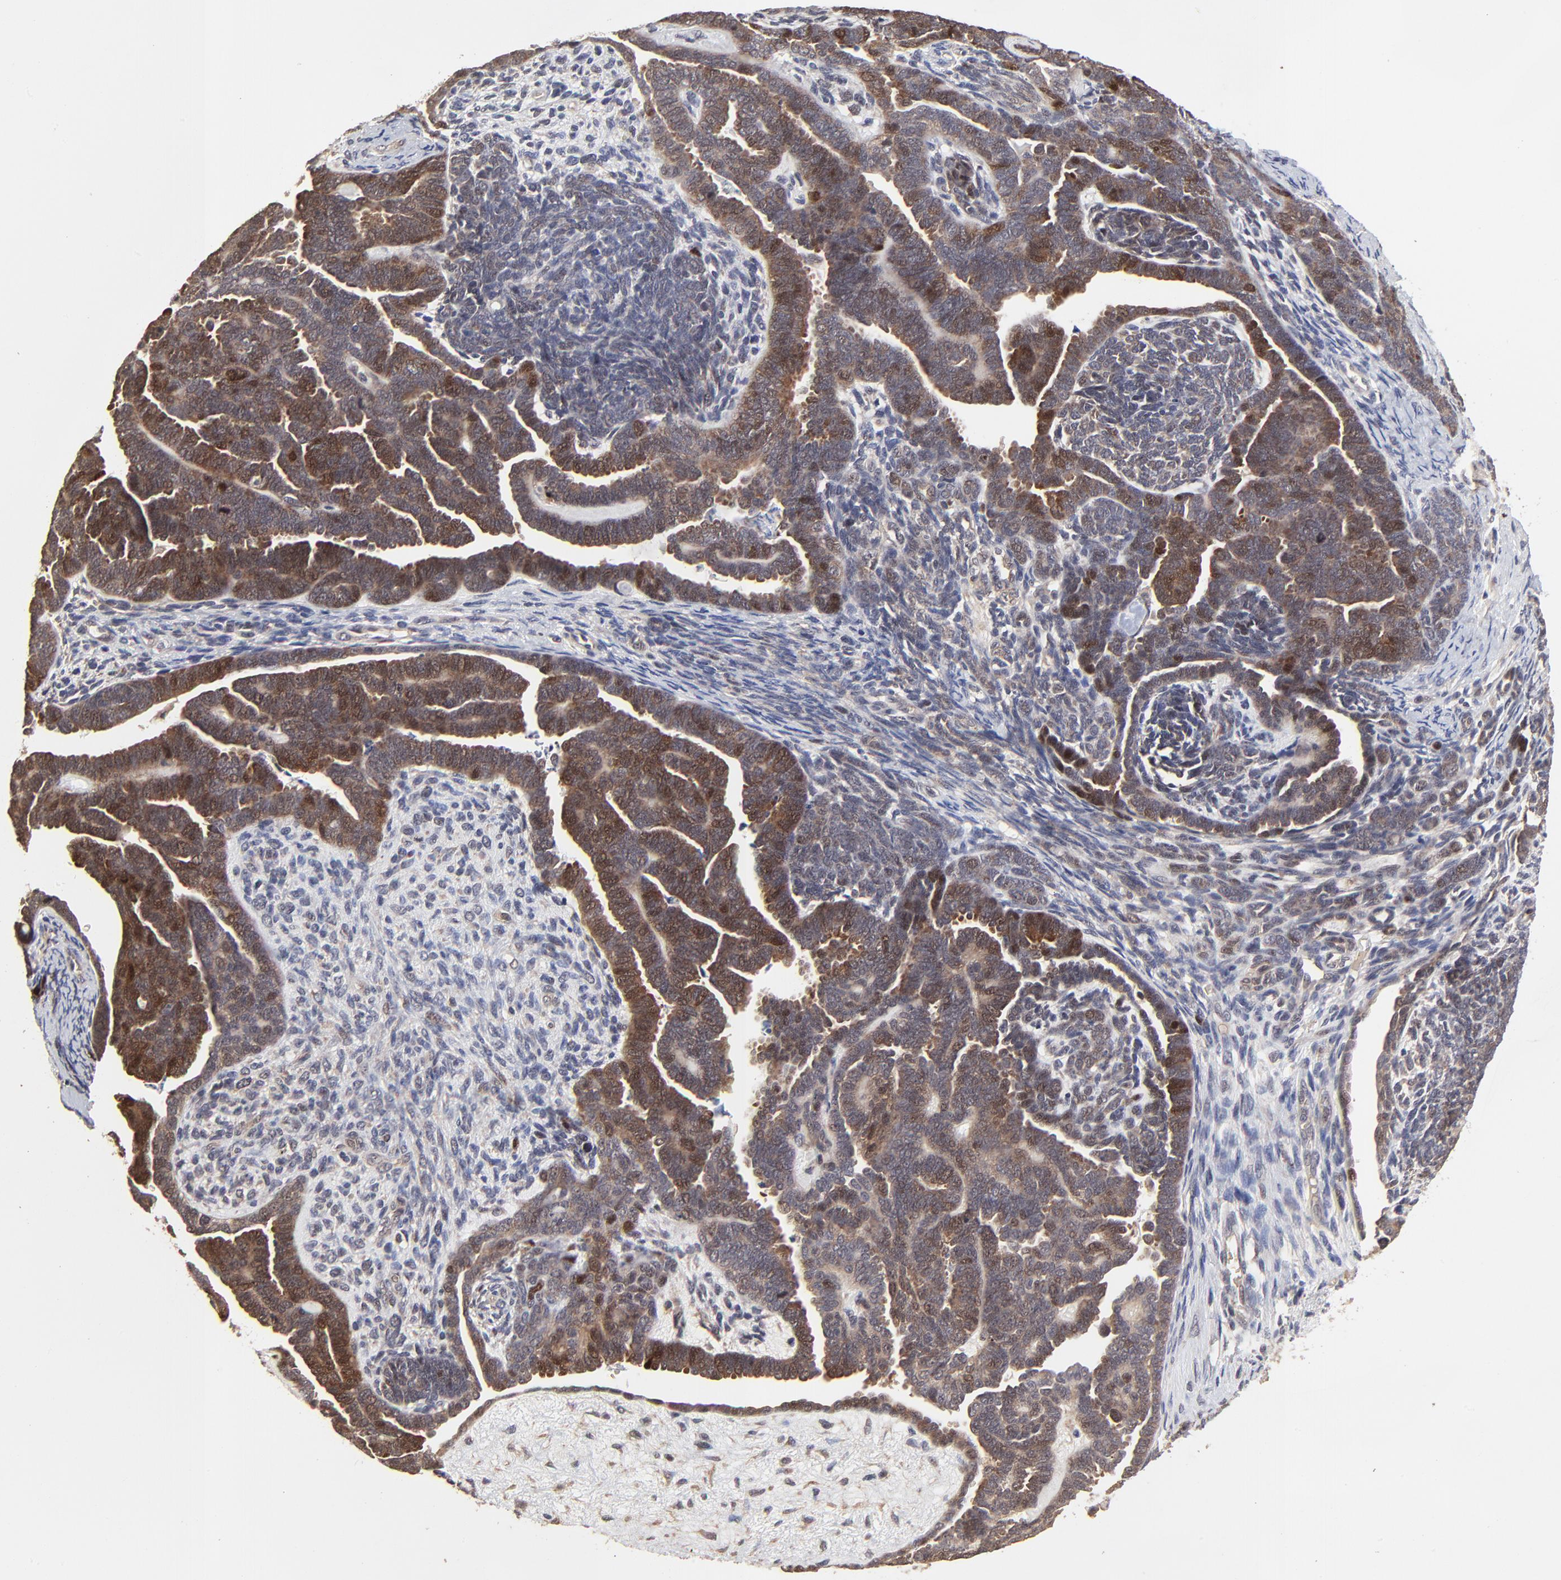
{"staining": {"intensity": "strong", "quantity": ">75%", "location": "cytoplasmic/membranous"}, "tissue": "endometrial cancer", "cell_type": "Tumor cells", "image_type": "cancer", "snomed": [{"axis": "morphology", "description": "Neoplasm, malignant, NOS"}, {"axis": "topography", "description": "Endometrium"}], "caption": "There is high levels of strong cytoplasmic/membranous staining in tumor cells of endometrial neoplasm (malignant), as demonstrated by immunohistochemical staining (brown color).", "gene": "FRMD8", "patient": {"sex": "female", "age": 74}}